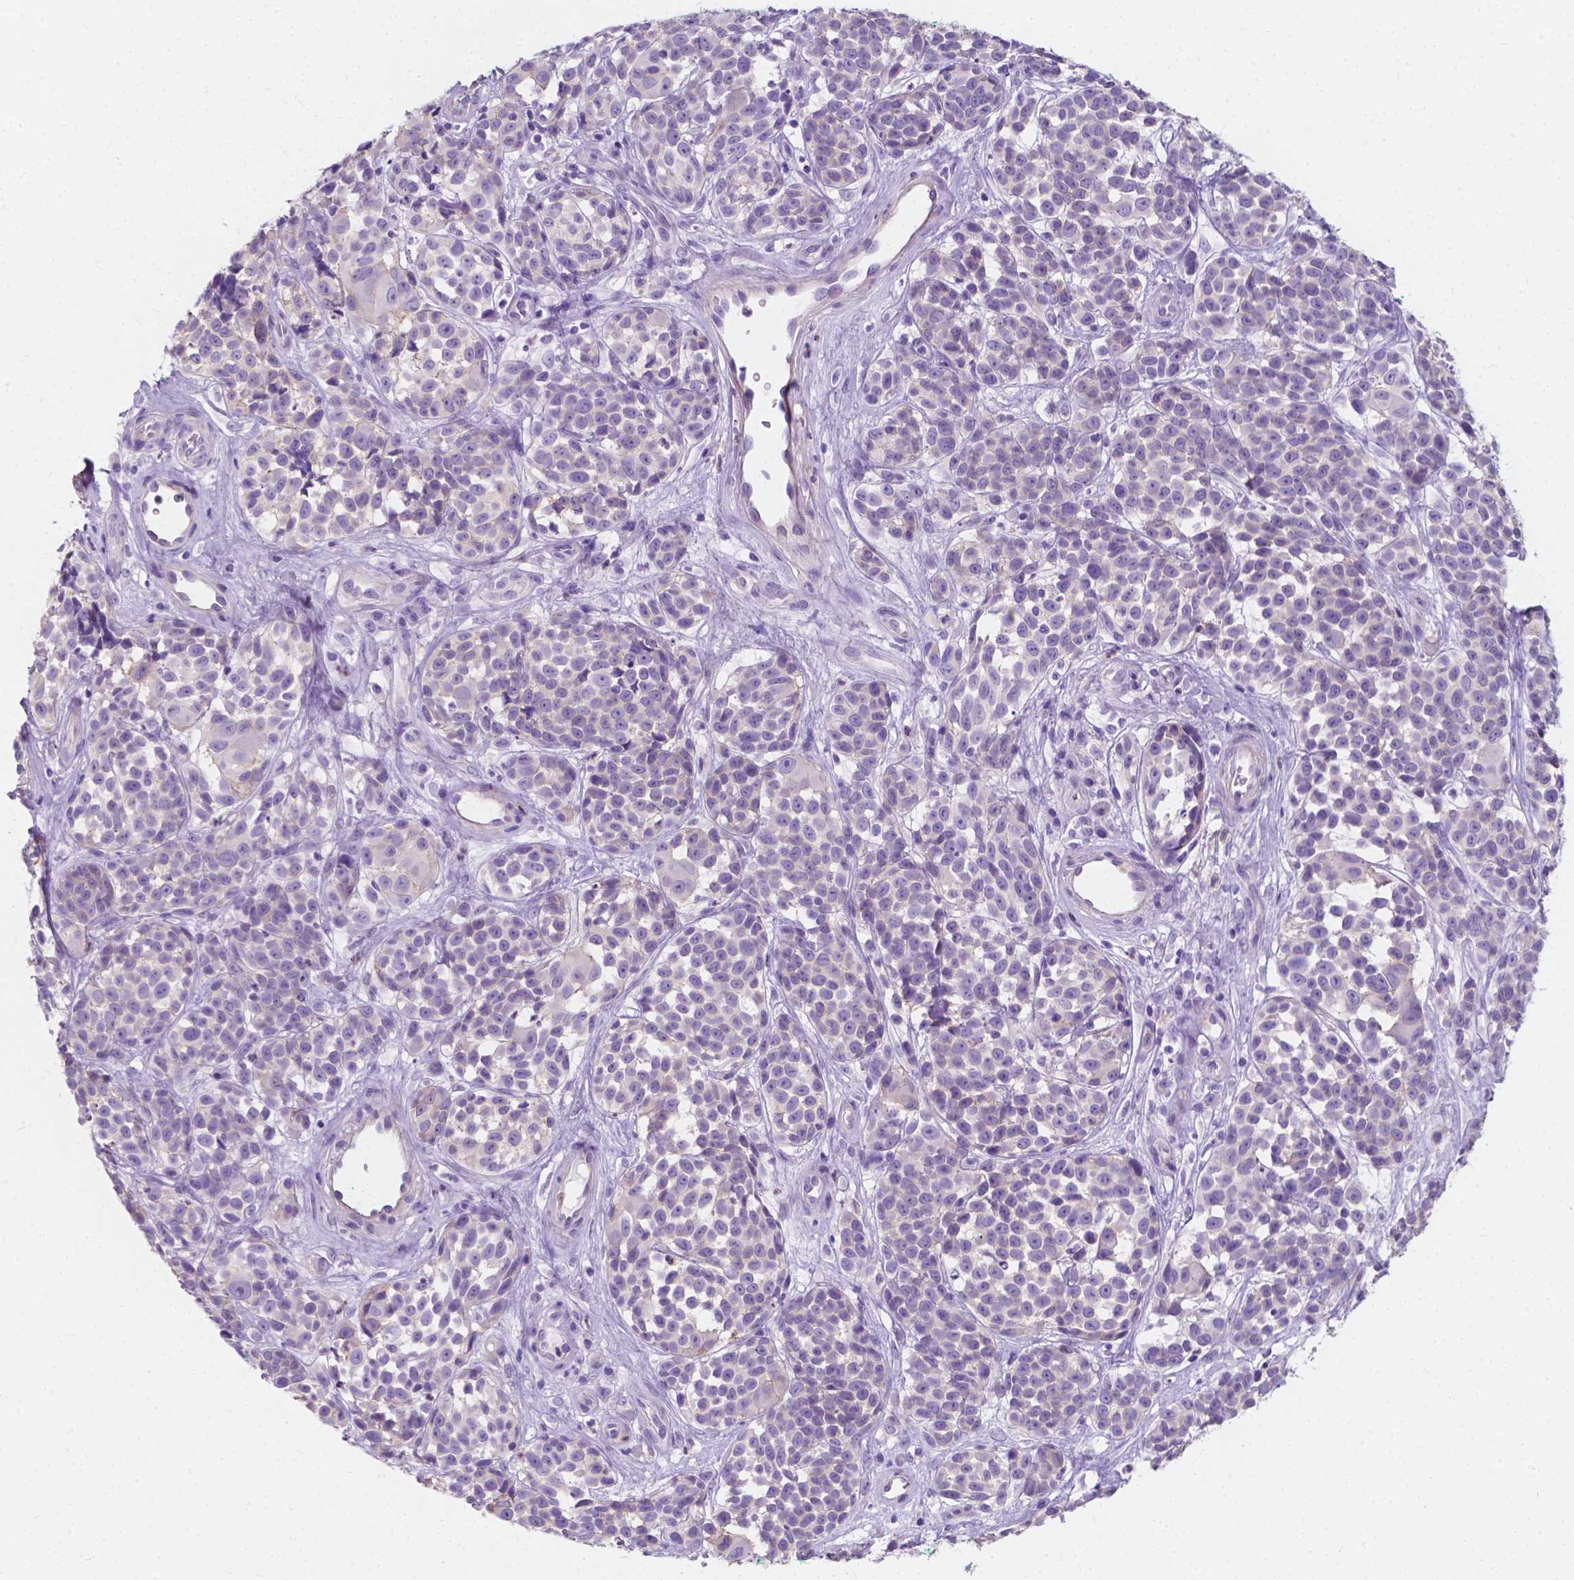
{"staining": {"intensity": "negative", "quantity": "none", "location": "none"}, "tissue": "melanoma", "cell_type": "Tumor cells", "image_type": "cancer", "snomed": [{"axis": "morphology", "description": "Malignant melanoma, NOS"}, {"axis": "topography", "description": "Skin"}], "caption": "This is an IHC photomicrograph of human melanoma. There is no expression in tumor cells.", "gene": "GNAO1", "patient": {"sex": "female", "age": 88}}